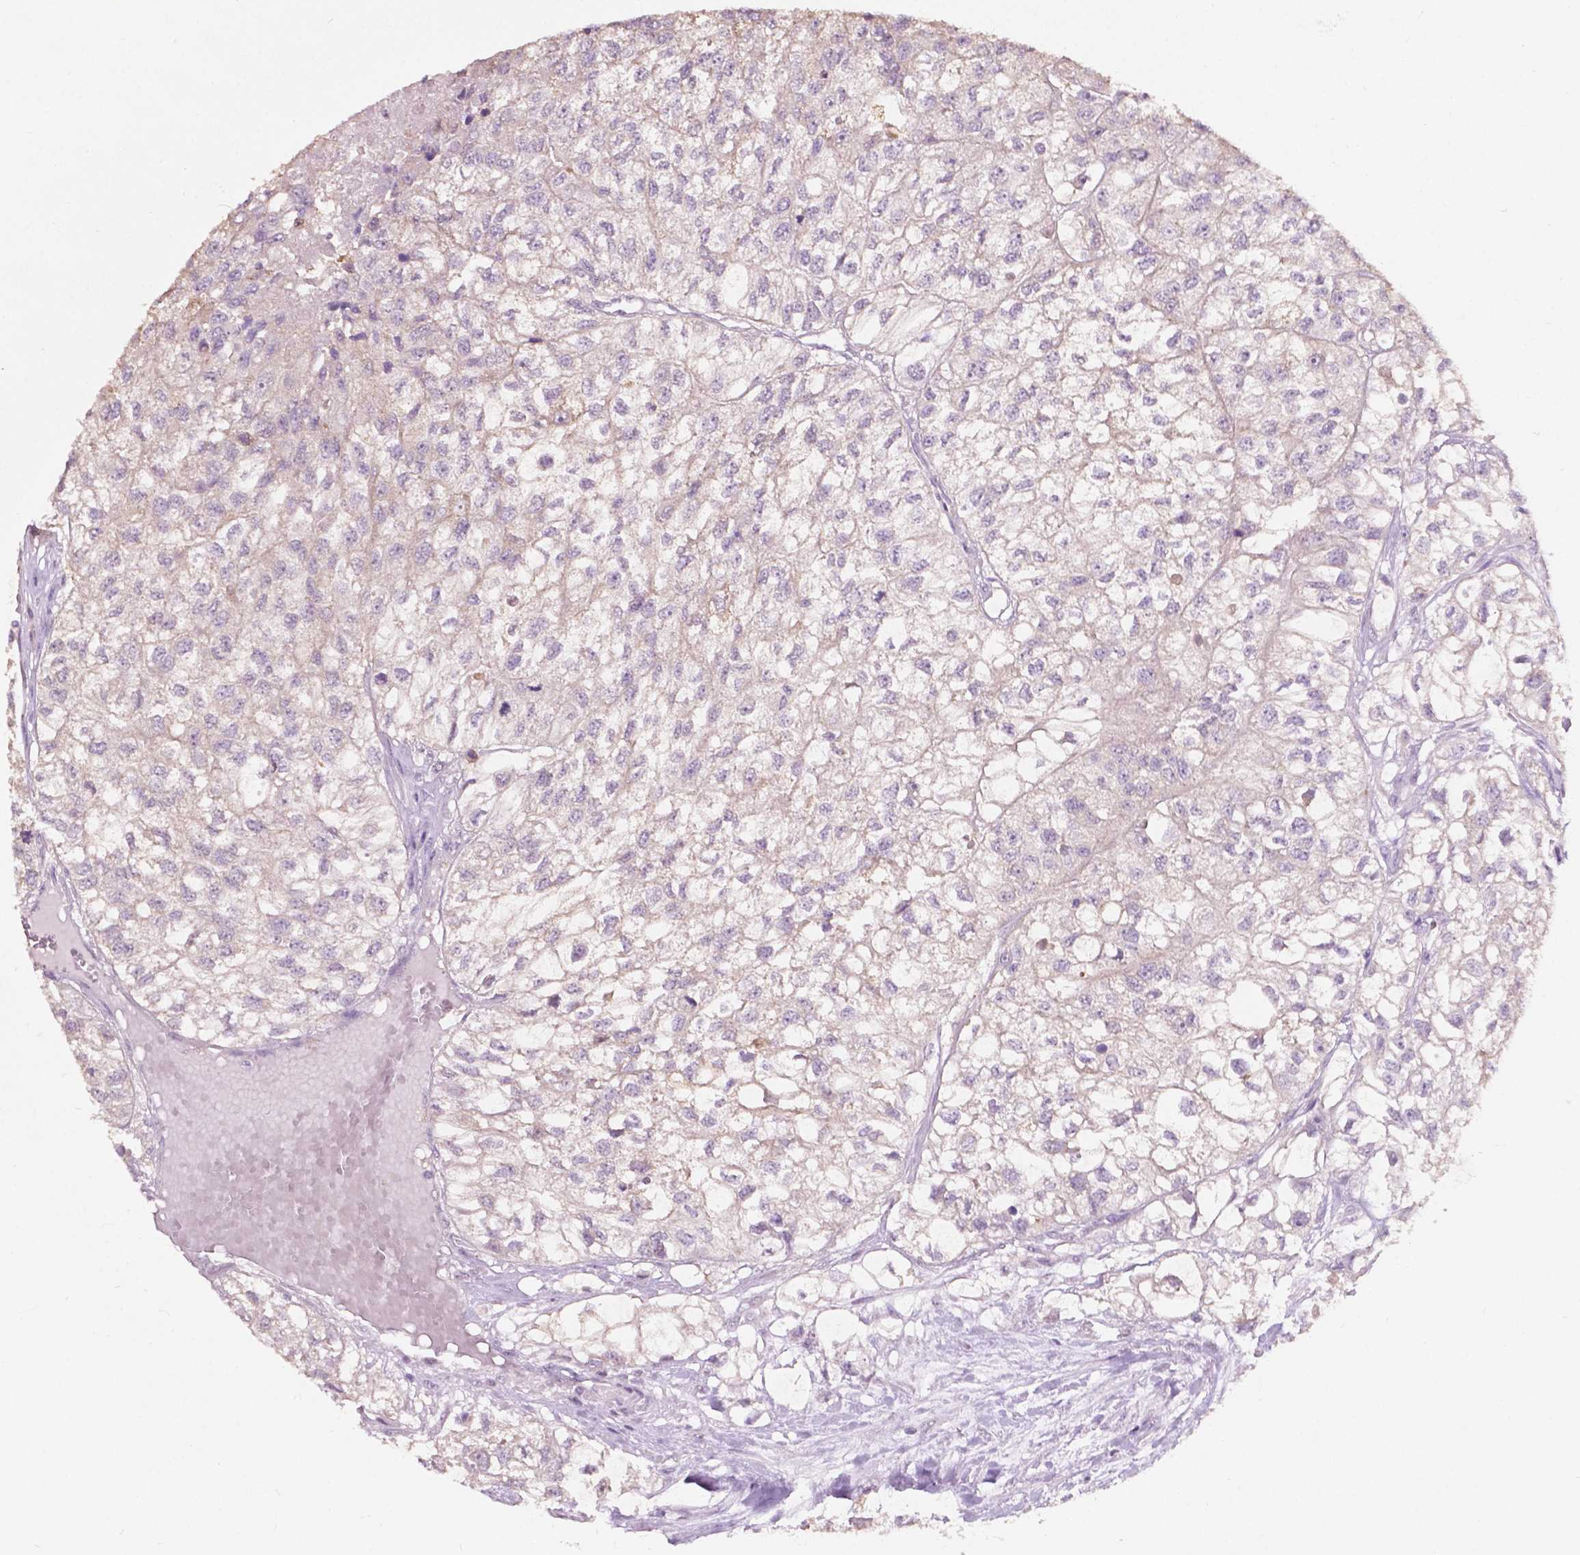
{"staining": {"intensity": "negative", "quantity": "none", "location": "none"}, "tissue": "renal cancer", "cell_type": "Tumor cells", "image_type": "cancer", "snomed": [{"axis": "morphology", "description": "Adenocarcinoma, NOS"}, {"axis": "topography", "description": "Kidney"}], "caption": "IHC of renal cancer demonstrates no staining in tumor cells.", "gene": "TM6SF2", "patient": {"sex": "male", "age": 56}}